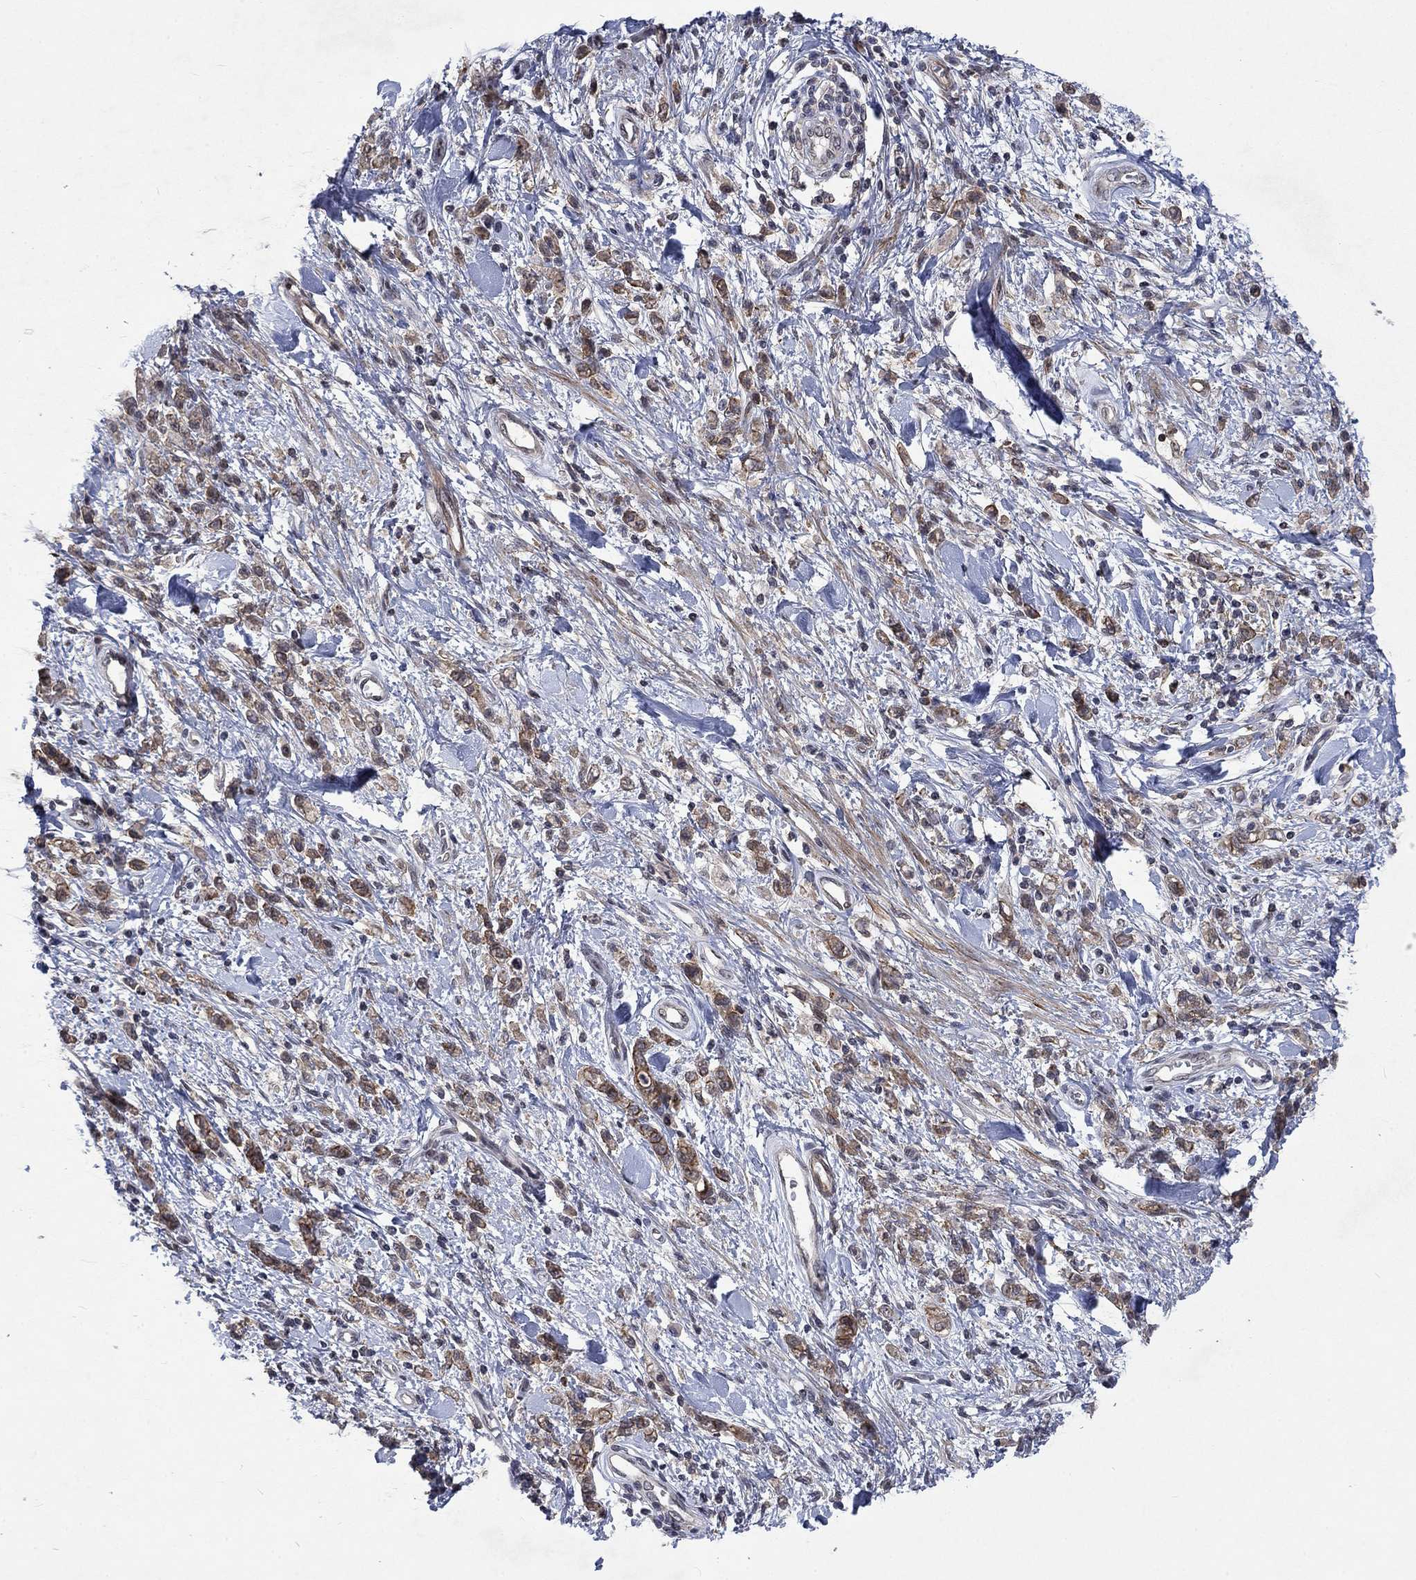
{"staining": {"intensity": "strong", "quantity": "<25%", "location": "cytoplasmic/membranous"}, "tissue": "stomach cancer", "cell_type": "Tumor cells", "image_type": "cancer", "snomed": [{"axis": "morphology", "description": "Adenocarcinoma, NOS"}, {"axis": "topography", "description": "Stomach"}], "caption": "Immunohistochemical staining of human stomach adenocarcinoma demonstrates medium levels of strong cytoplasmic/membranous positivity in about <25% of tumor cells.", "gene": "PPP1R9A", "patient": {"sex": "male", "age": 77}}